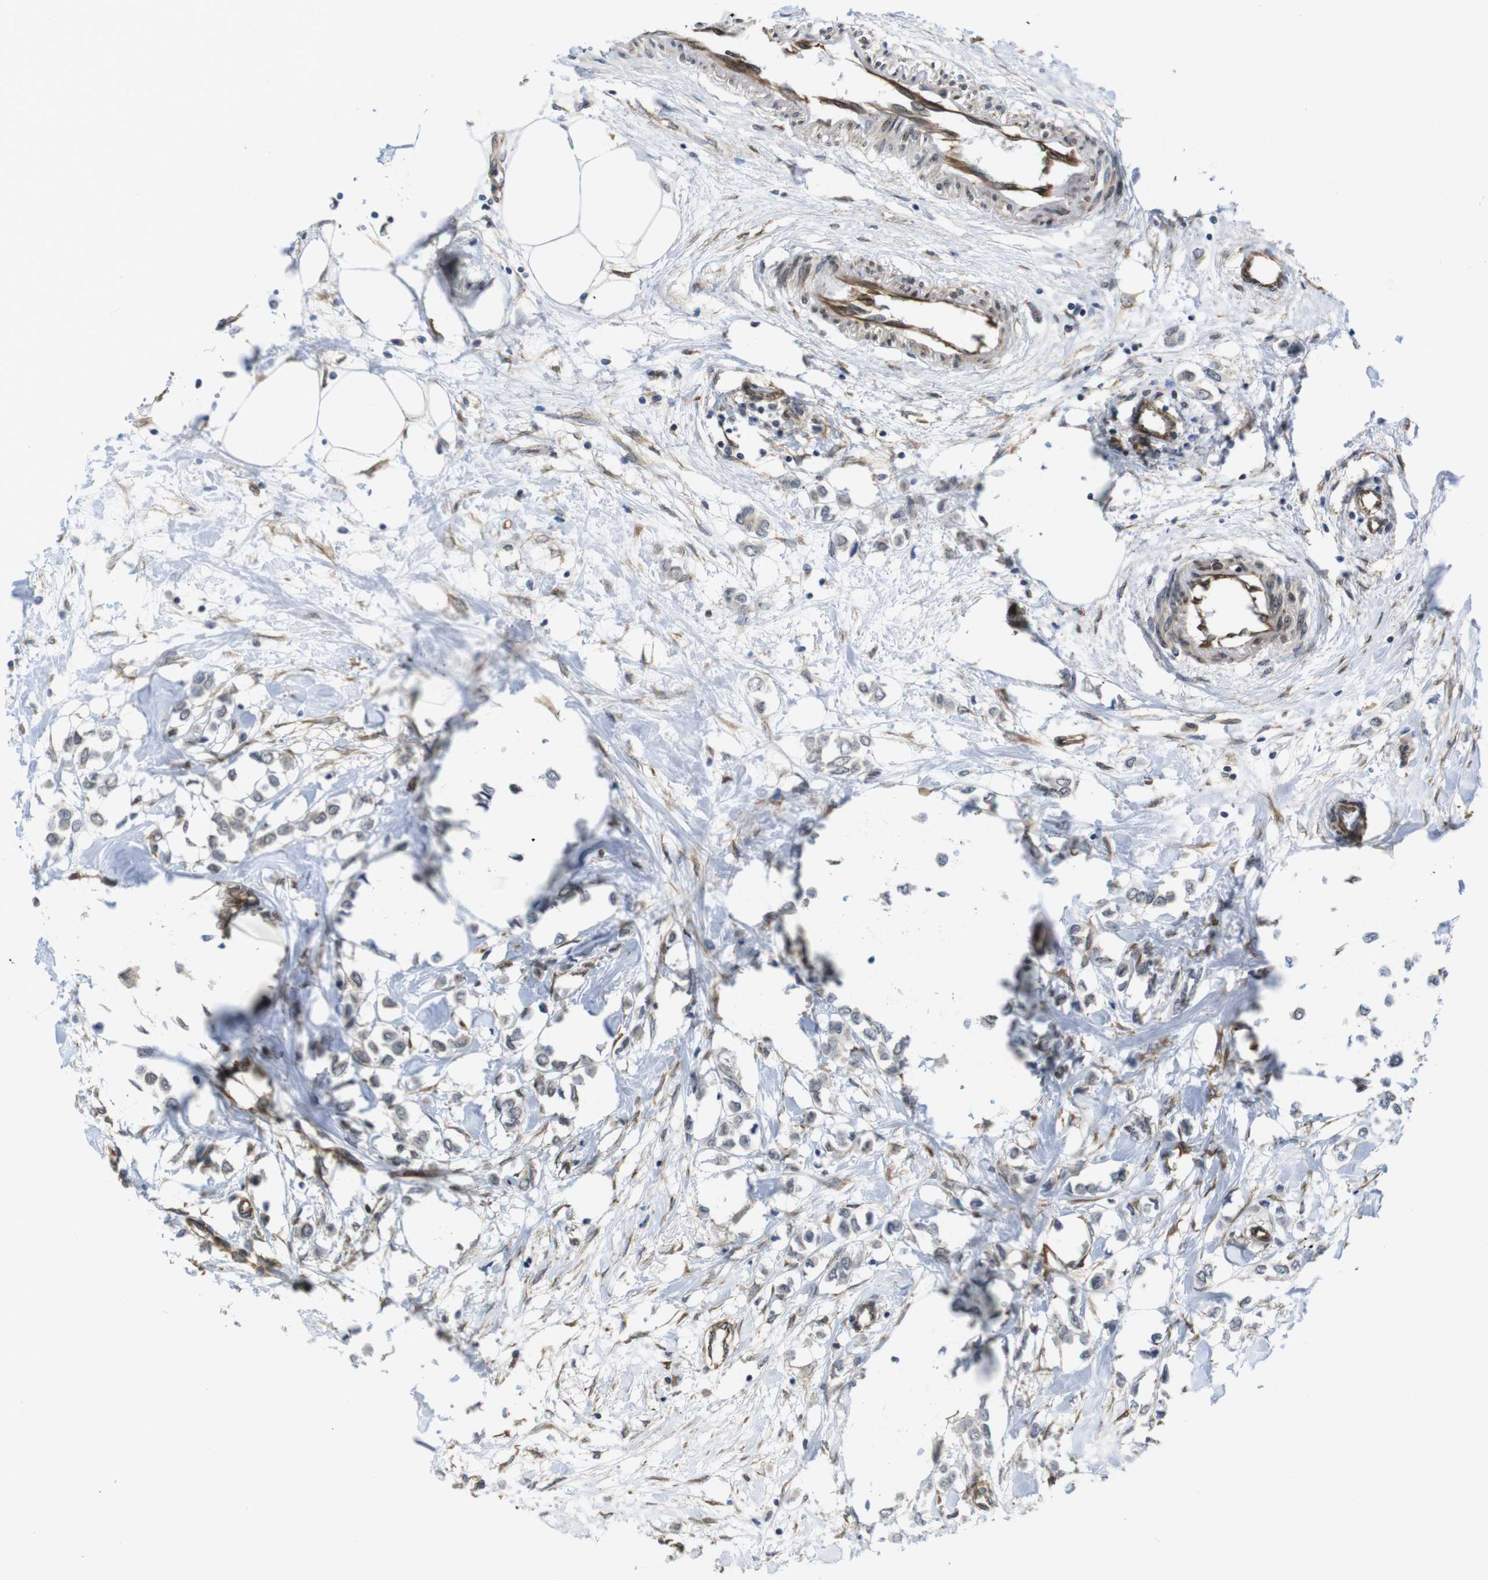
{"staining": {"intensity": "negative", "quantity": "none", "location": "none"}, "tissue": "breast cancer", "cell_type": "Tumor cells", "image_type": "cancer", "snomed": [{"axis": "morphology", "description": "Lobular carcinoma"}, {"axis": "topography", "description": "Breast"}], "caption": "Photomicrograph shows no significant protein positivity in tumor cells of breast lobular carcinoma. (DAB immunohistochemistry visualized using brightfield microscopy, high magnification).", "gene": "ZDHHC5", "patient": {"sex": "female", "age": 51}}